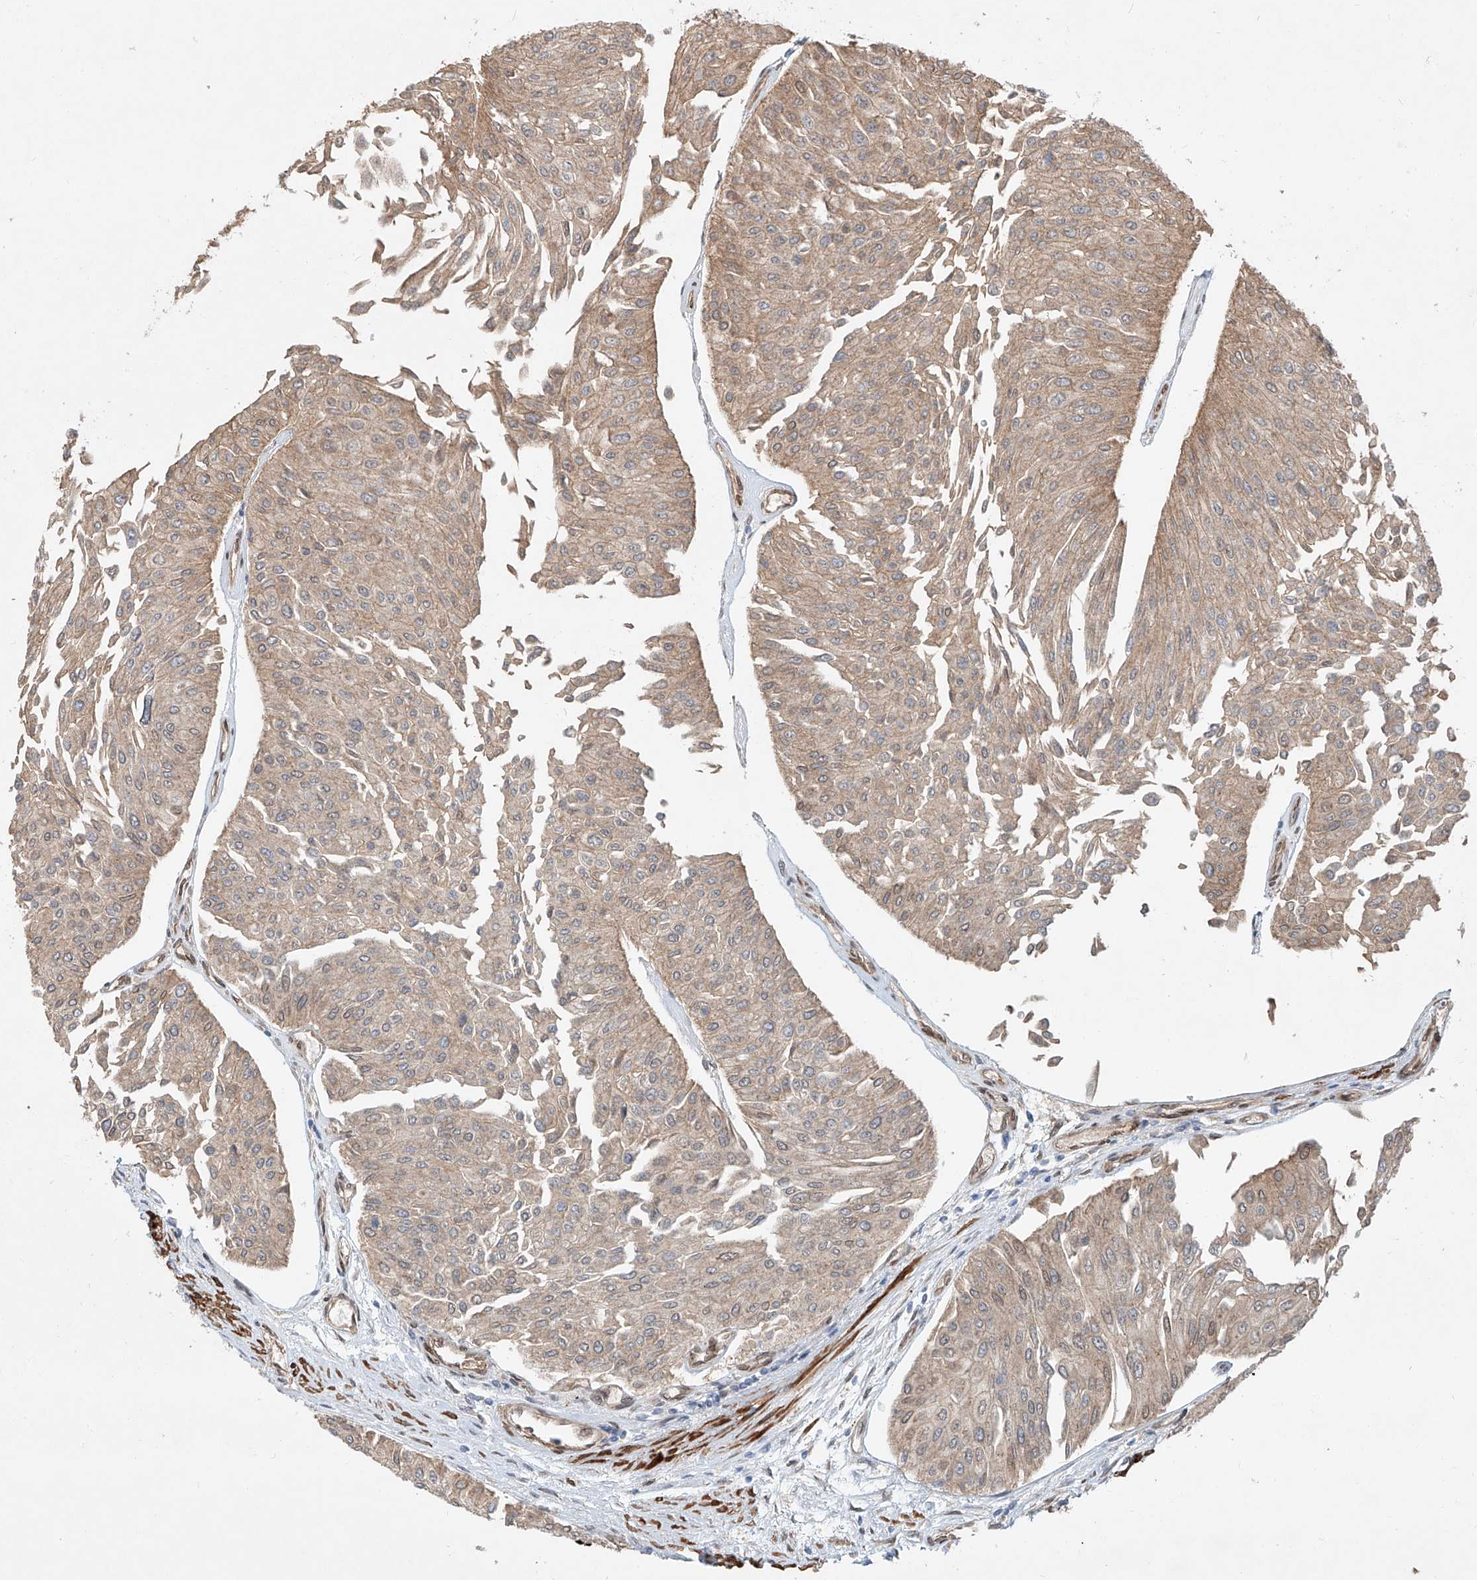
{"staining": {"intensity": "weak", "quantity": "25%-75%", "location": "cytoplasmic/membranous"}, "tissue": "urothelial cancer", "cell_type": "Tumor cells", "image_type": "cancer", "snomed": [{"axis": "morphology", "description": "Urothelial carcinoma, Low grade"}, {"axis": "topography", "description": "Urinary bladder"}], "caption": "Immunohistochemistry image of neoplastic tissue: human low-grade urothelial carcinoma stained using immunohistochemistry exhibits low levels of weak protein expression localized specifically in the cytoplasmic/membranous of tumor cells, appearing as a cytoplasmic/membranous brown color.", "gene": "SASH1", "patient": {"sex": "male", "age": 67}}